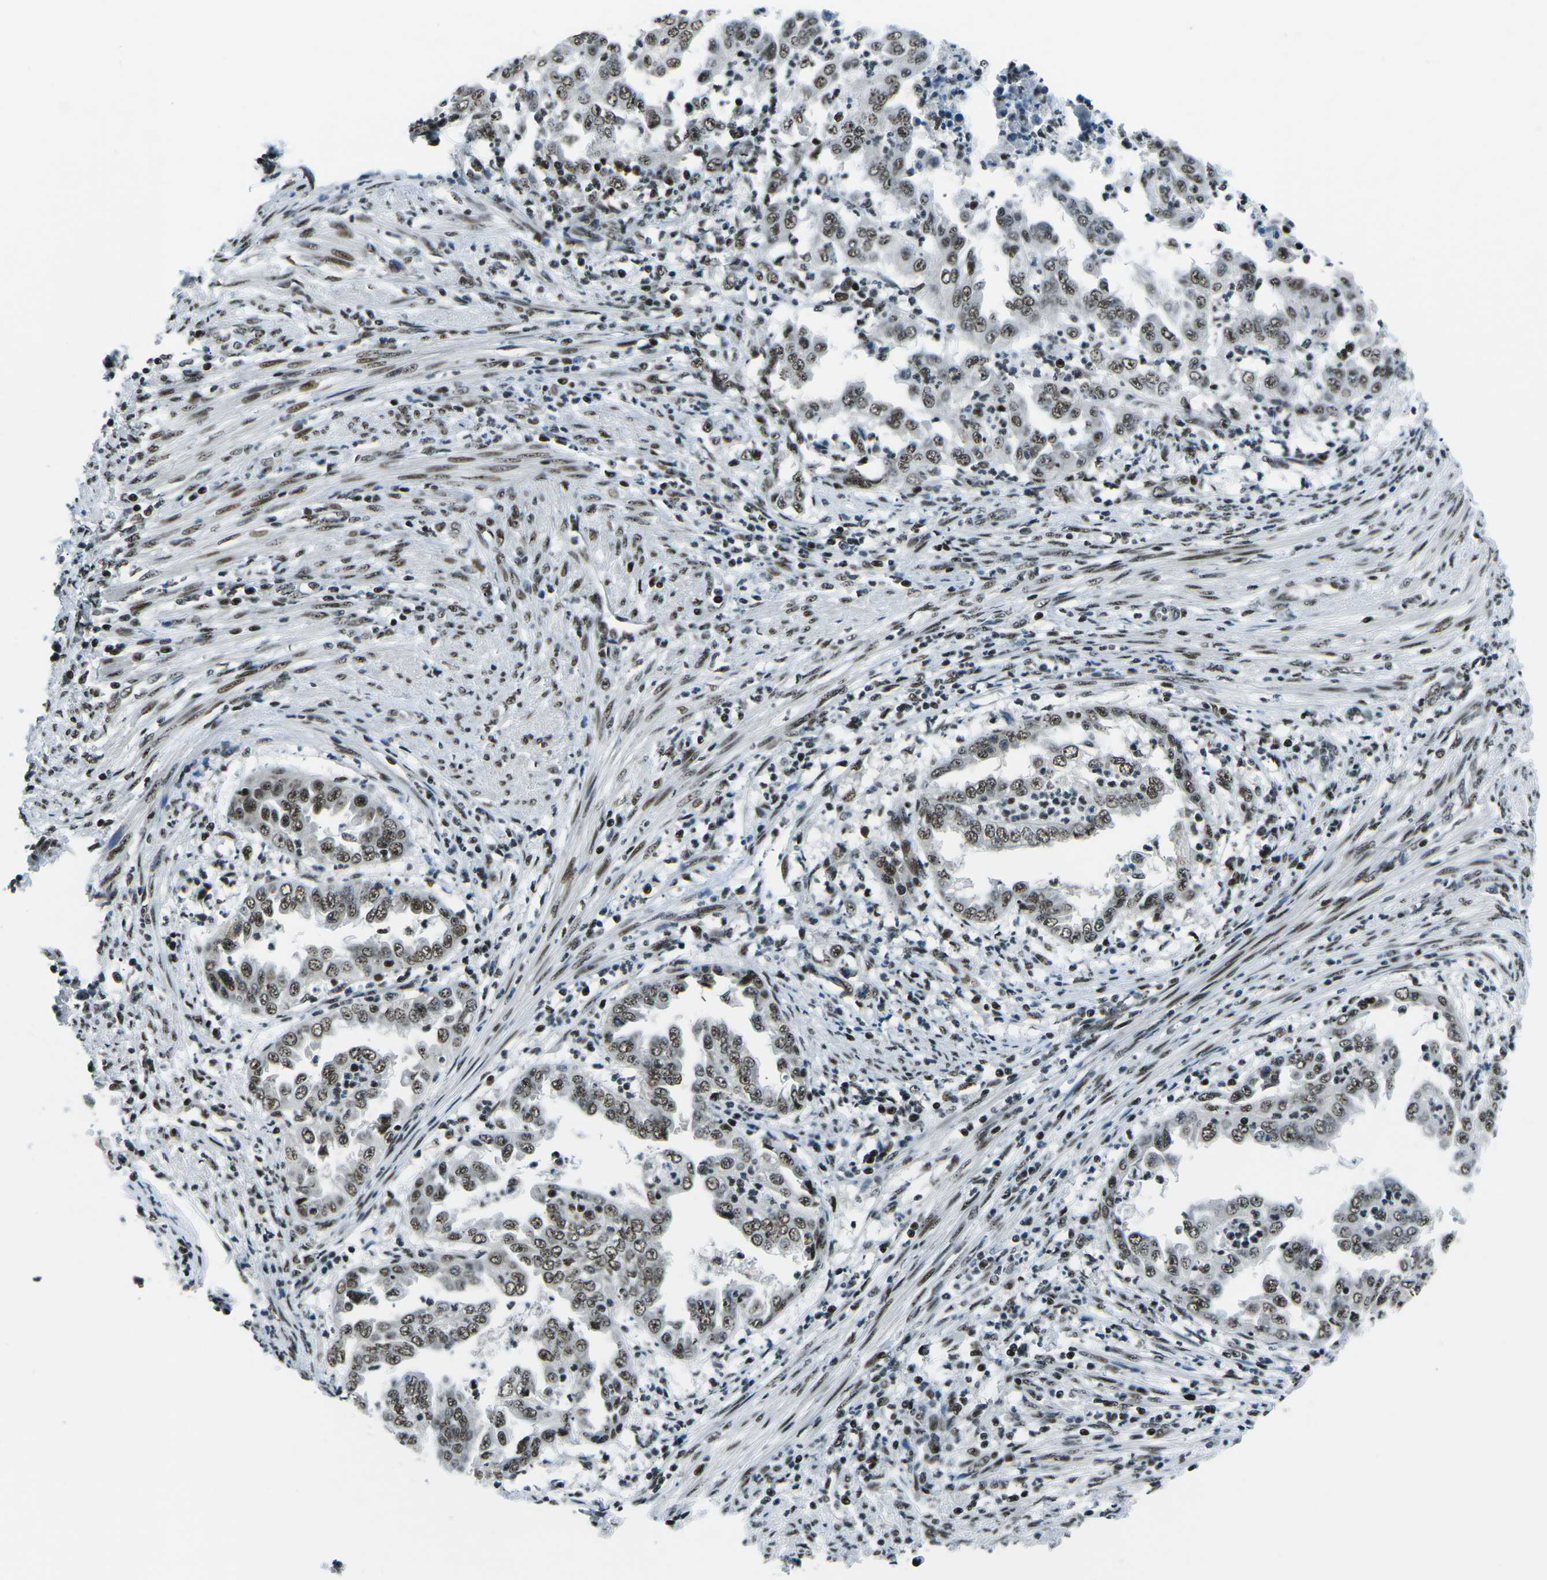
{"staining": {"intensity": "moderate", "quantity": ">75%", "location": "nuclear"}, "tissue": "endometrial cancer", "cell_type": "Tumor cells", "image_type": "cancer", "snomed": [{"axis": "morphology", "description": "Adenocarcinoma, NOS"}, {"axis": "topography", "description": "Endometrium"}], "caption": "IHC of endometrial cancer (adenocarcinoma) reveals medium levels of moderate nuclear positivity in about >75% of tumor cells. (Brightfield microscopy of DAB IHC at high magnification).", "gene": "RBL2", "patient": {"sex": "female", "age": 85}}